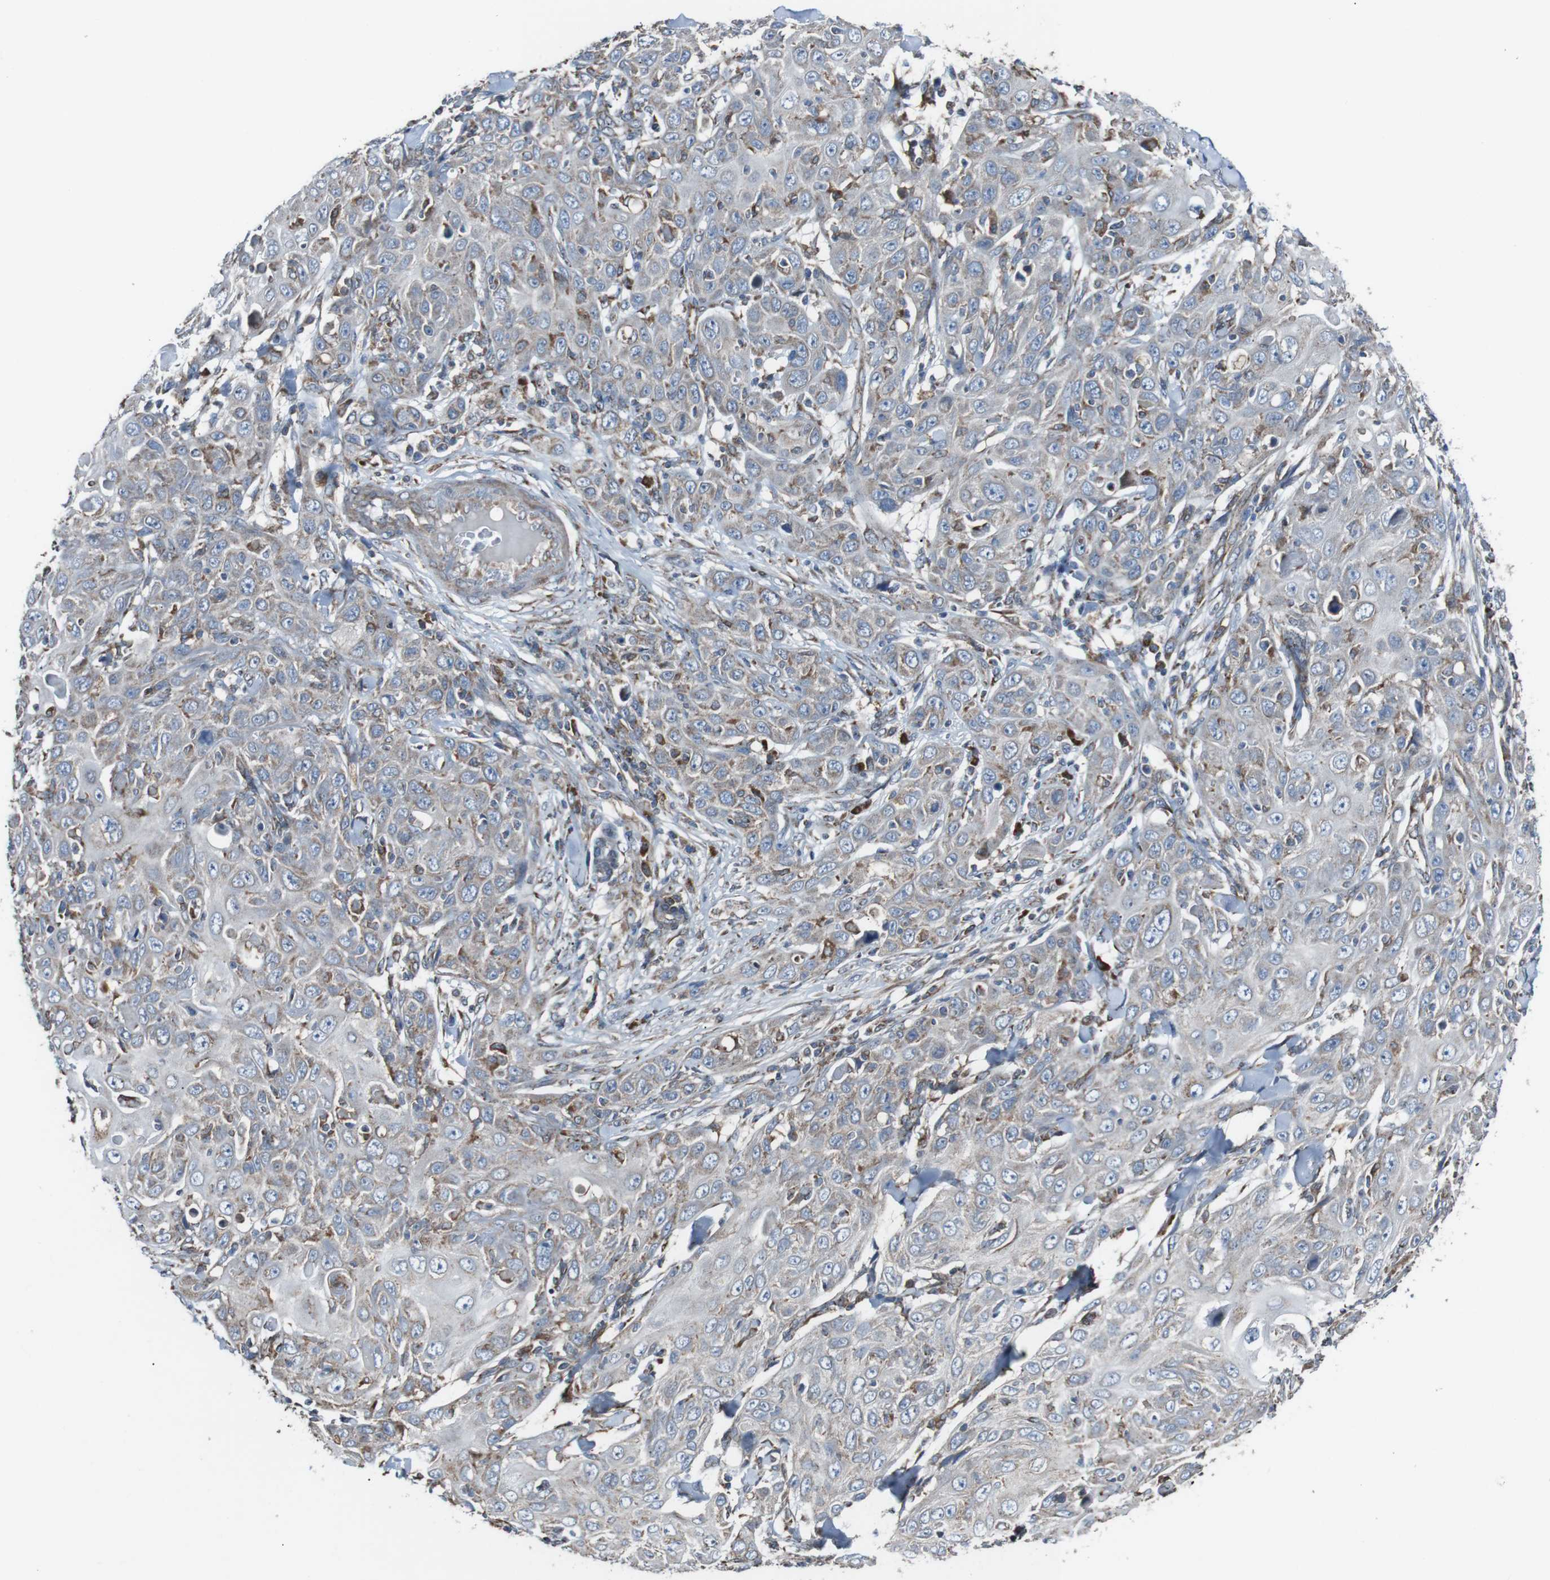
{"staining": {"intensity": "weak", "quantity": "<25%", "location": "cytoplasmic/membranous"}, "tissue": "skin cancer", "cell_type": "Tumor cells", "image_type": "cancer", "snomed": [{"axis": "morphology", "description": "Squamous cell carcinoma, NOS"}, {"axis": "topography", "description": "Skin"}], "caption": "Tumor cells are negative for protein expression in human skin cancer.", "gene": "CISD2", "patient": {"sex": "female", "age": 88}}